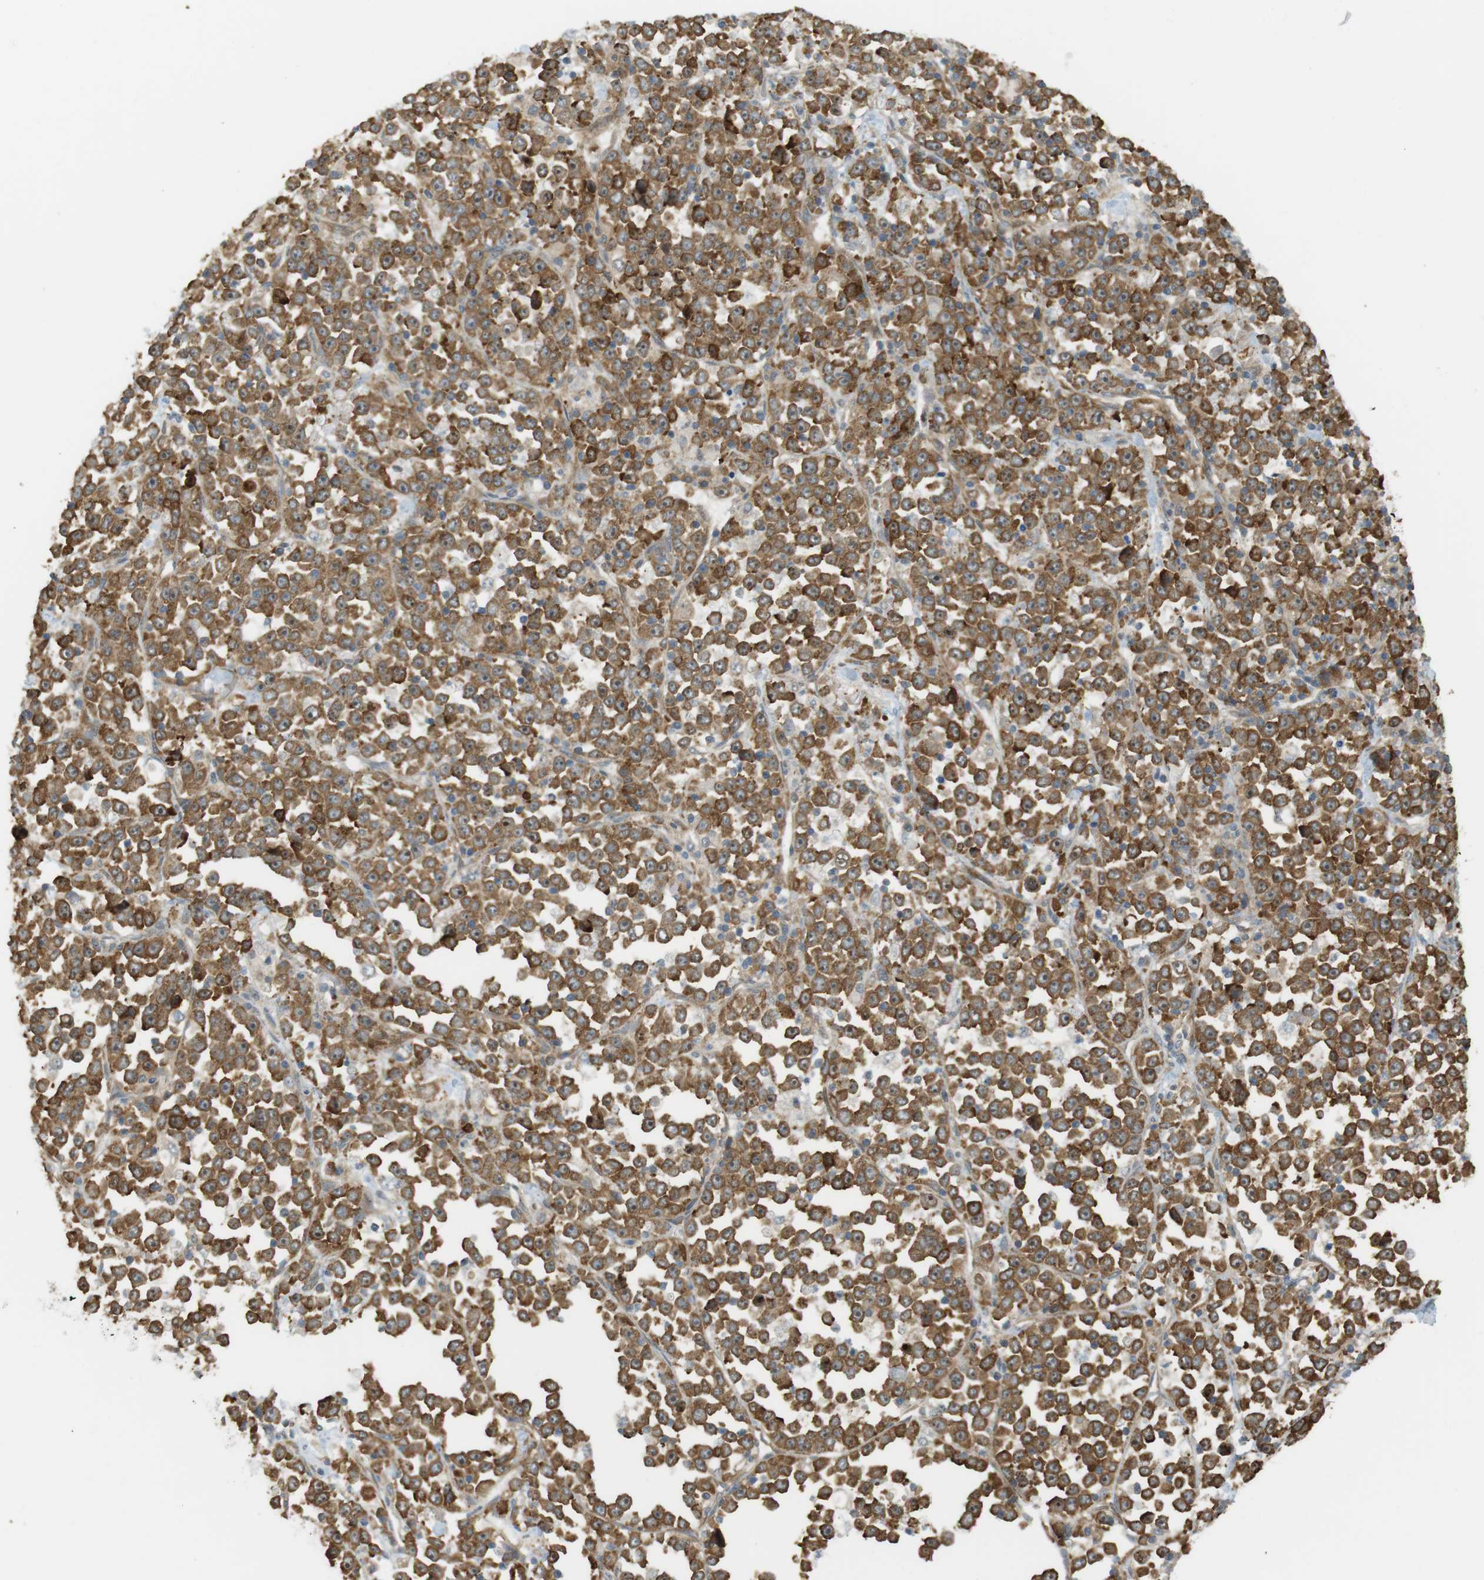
{"staining": {"intensity": "moderate", "quantity": ">75%", "location": "cytoplasmic/membranous,nuclear"}, "tissue": "stomach cancer", "cell_type": "Tumor cells", "image_type": "cancer", "snomed": [{"axis": "morphology", "description": "Normal tissue, NOS"}, {"axis": "morphology", "description": "Adenocarcinoma, NOS"}, {"axis": "topography", "description": "Stomach, upper"}, {"axis": "topography", "description": "Stomach"}], "caption": "The histopathology image demonstrates a brown stain indicating the presence of a protein in the cytoplasmic/membranous and nuclear of tumor cells in adenocarcinoma (stomach). (Brightfield microscopy of DAB IHC at high magnification).", "gene": "PA2G4", "patient": {"sex": "male", "age": 59}}